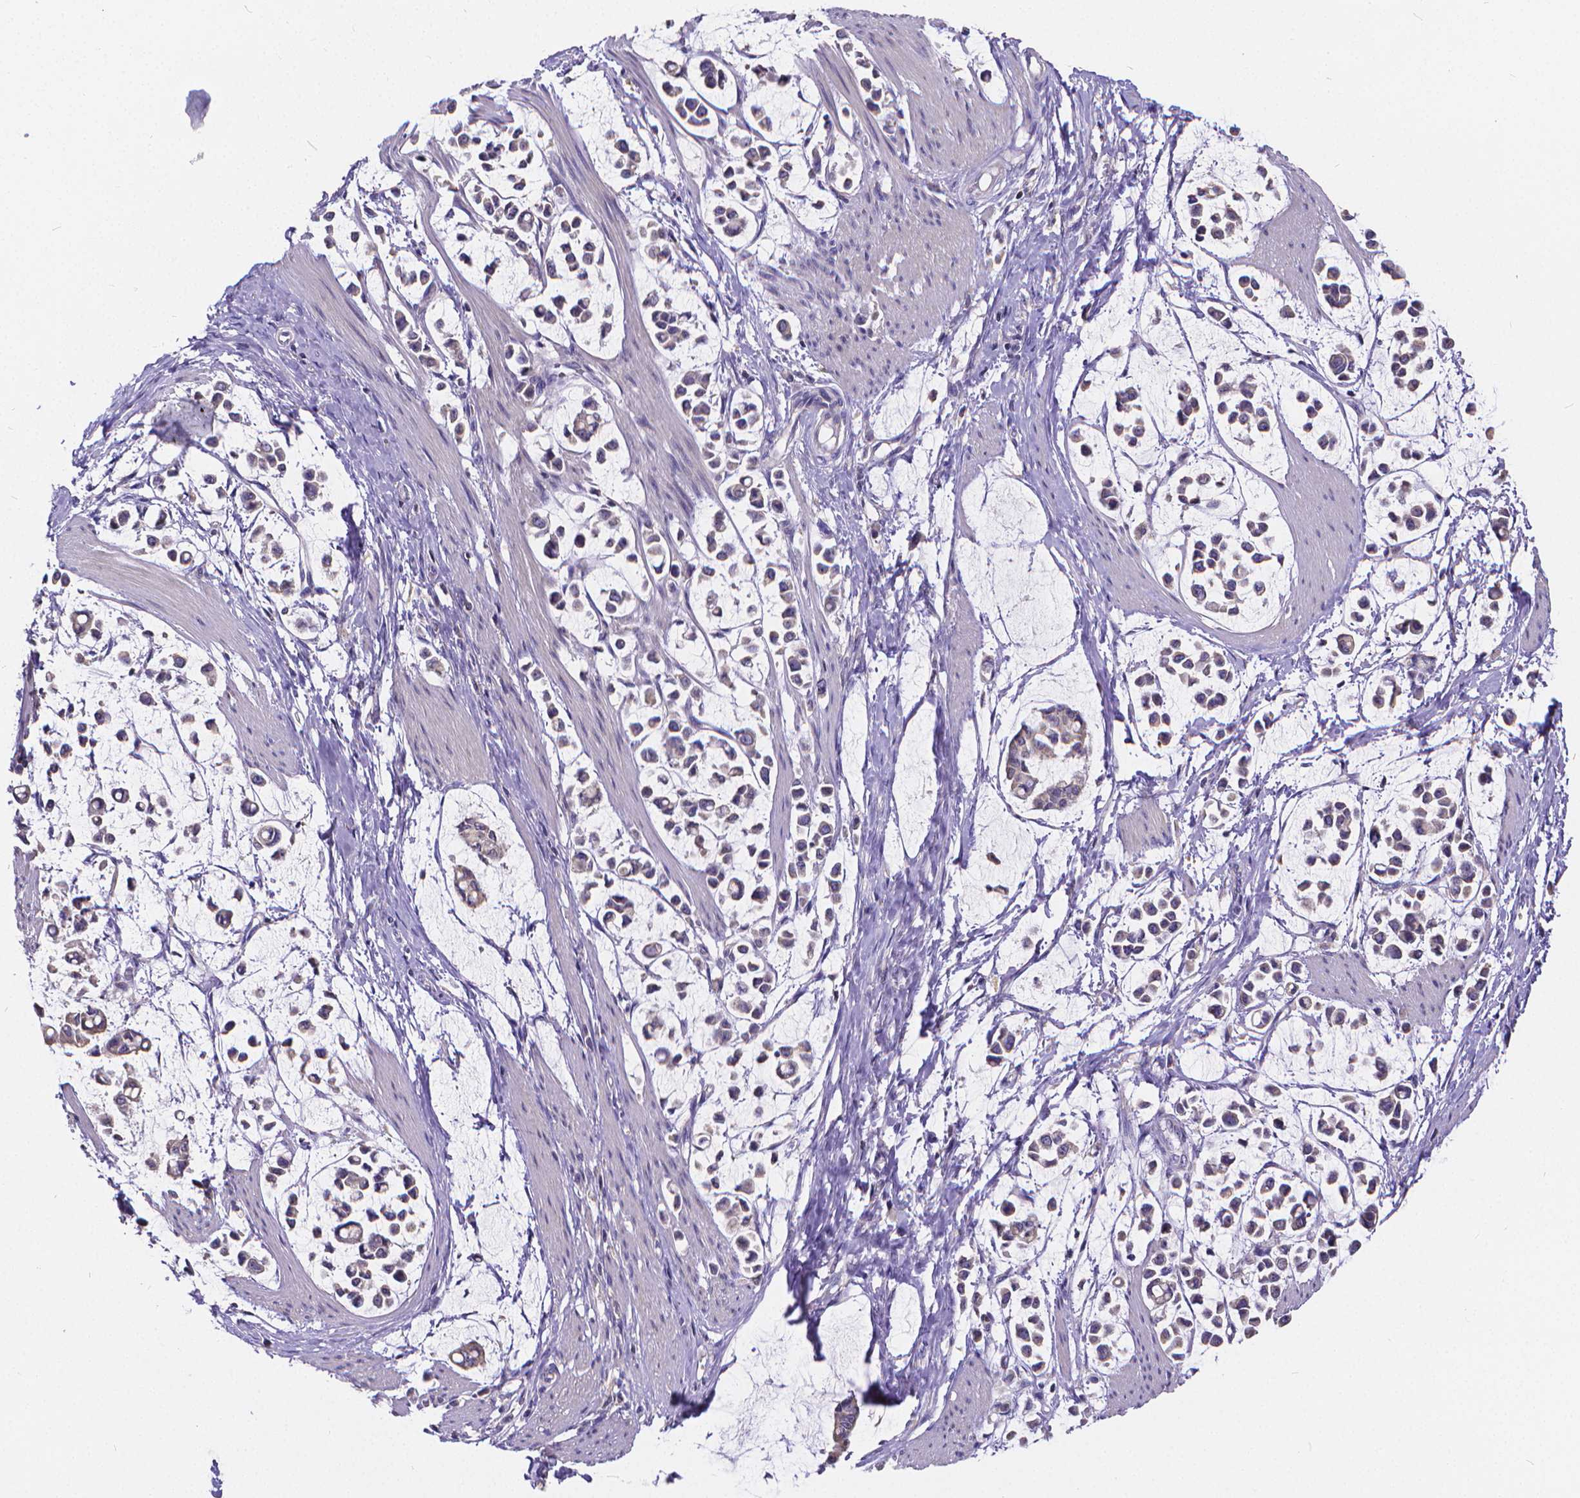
{"staining": {"intensity": "negative", "quantity": "none", "location": "none"}, "tissue": "stomach cancer", "cell_type": "Tumor cells", "image_type": "cancer", "snomed": [{"axis": "morphology", "description": "Adenocarcinoma, NOS"}, {"axis": "topography", "description": "Stomach"}], "caption": "An immunohistochemistry photomicrograph of stomach cancer is shown. There is no staining in tumor cells of stomach cancer.", "gene": "GLRB", "patient": {"sex": "male", "age": 82}}